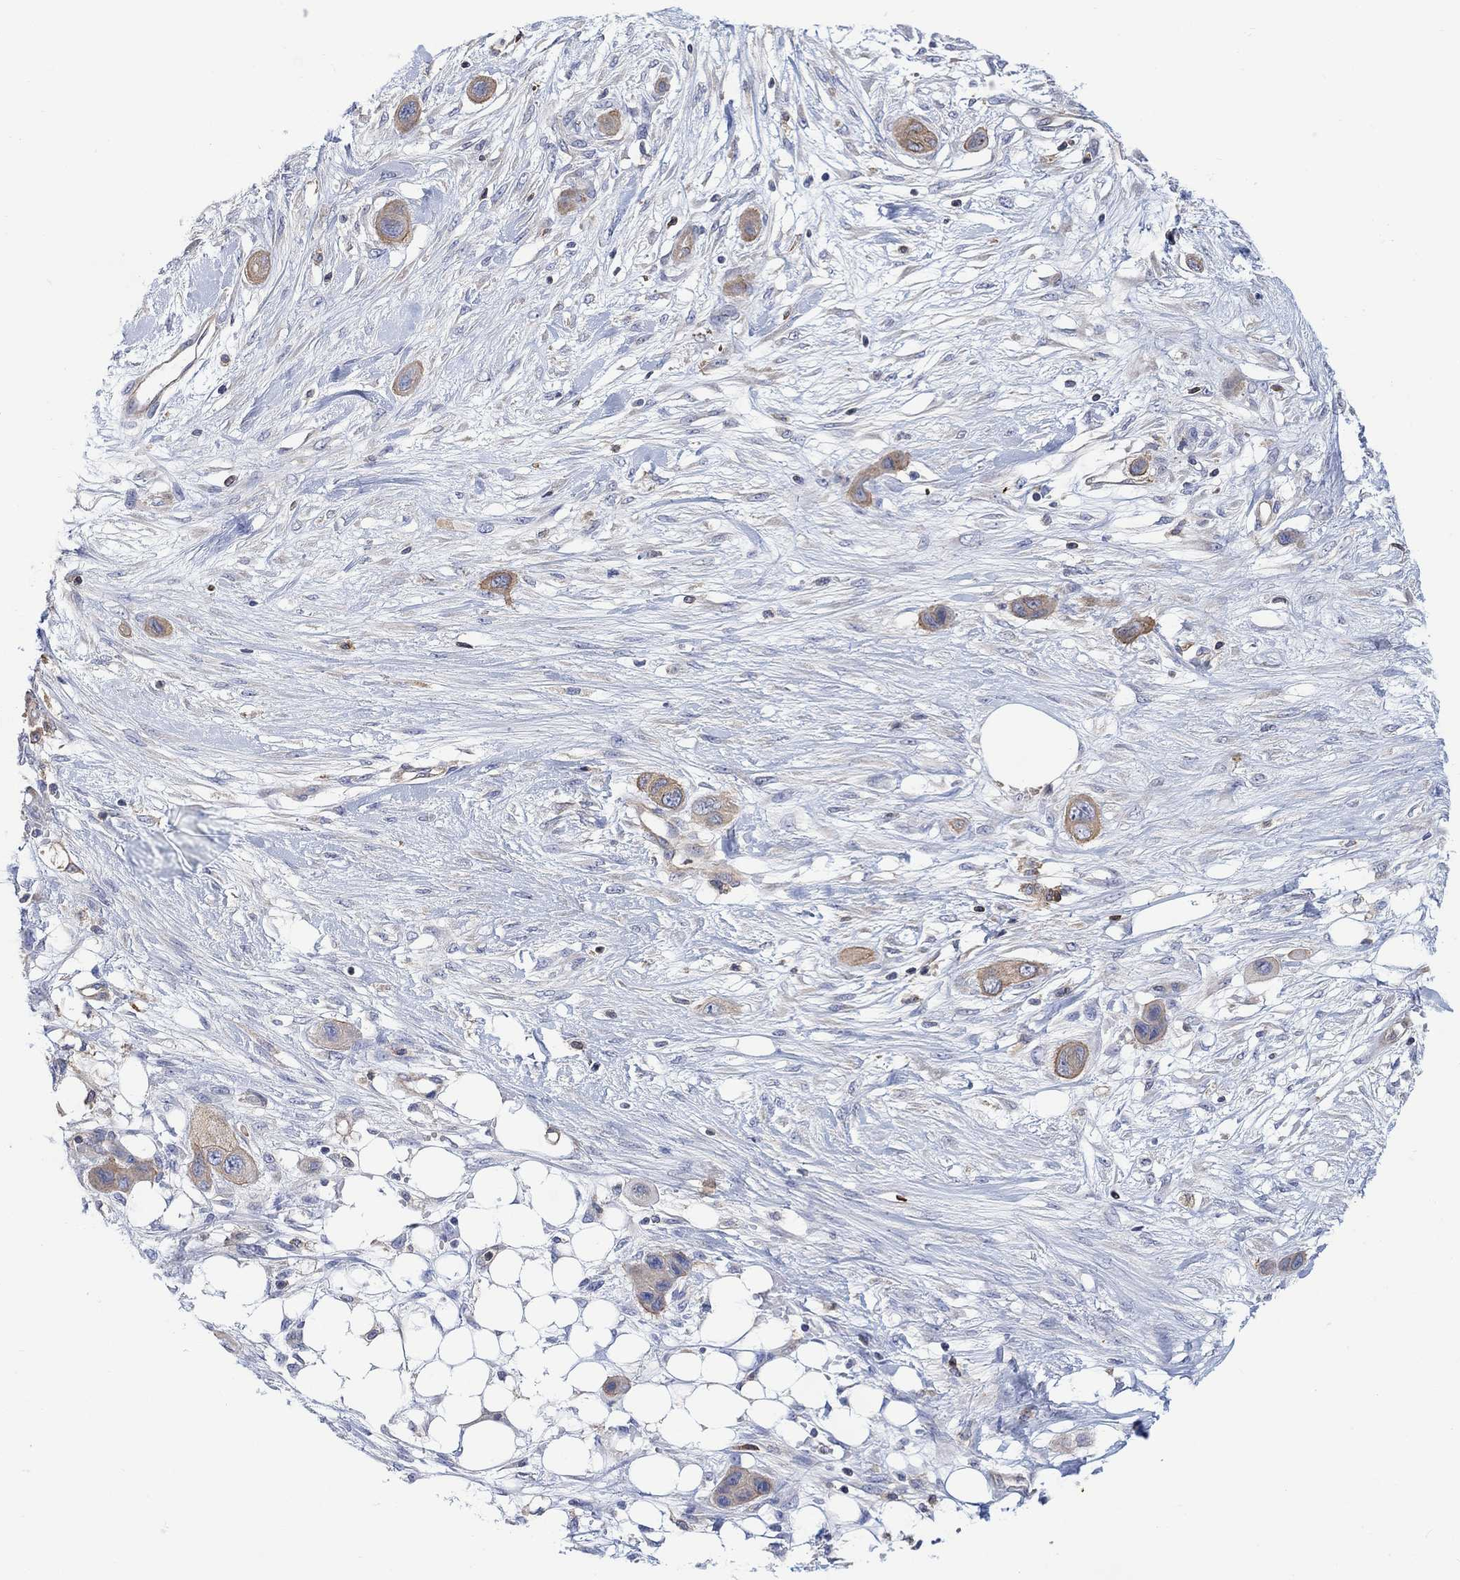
{"staining": {"intensity": "moderate", "quantity": "25%-75%", "location": "cytoplasmic/membranous"}, "tissue": "skin cancer", "cell_type": "Tumor cells", "image_type": "cancer", "snomed": [{"axis": "morphology", "description": "Squamous cell carcinoma, NOS"}, {"axis": "topography", "description": "Skin"}], "caption": "Brown immunohistochemical staining in human skin cancer displays moderate cytoplasmic/membranous positivity in approximately 25%-75% of tumor cells. (Brightfield microscopy of DAB IHC at high magnification).", "gene": "GBP5", "patient": {"sex": "male", "age": 79}}